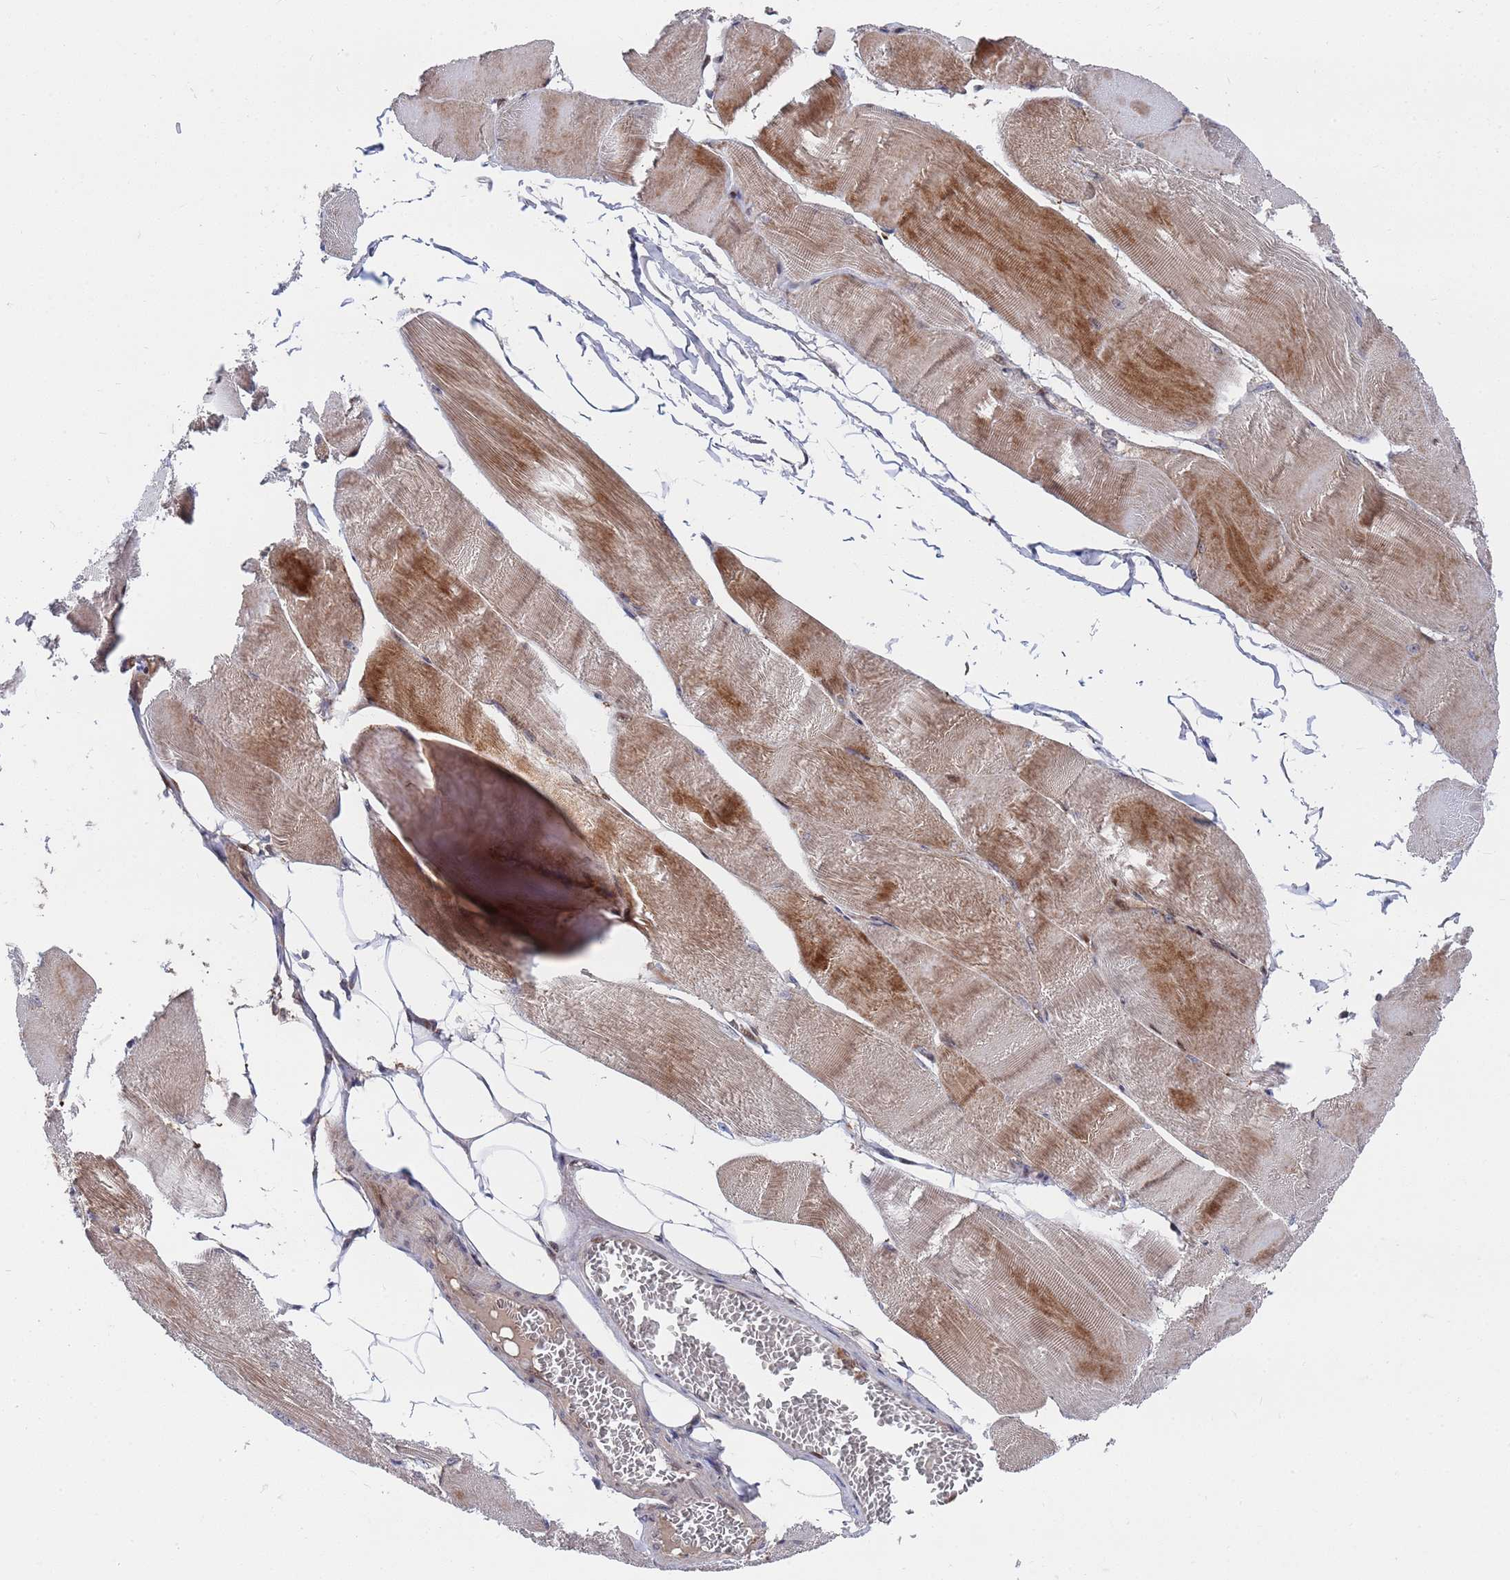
{"staining": {"intensity": "strong", "quantity": ">75%", "location": "cytoplasmic/membranous"}, "tissue": "skeletal muscle", "cell_type": "Myocytes", "image_type": "normal", "snomed": [{"axis": "morphology", "description": "Normal tissue, NOS"}, {"axis": "morphology", "description": "Basal cell carcinoma"}, {"axis": "topography", "description": "Skeletal muscle"}], "caption": "Immunohistochemistry (IHC) of unremarkable human skeletal muscle exhibits high levels of strong cytoplasmic/membranous staining in approximately >75% of myocytes. (DAB (3,3'-diaminobenzidine) IHC, brown staining for protein, blue staining for nuclei).", "gene": "TMBIM6", "patient": {"sex": "female", "age": 64}}